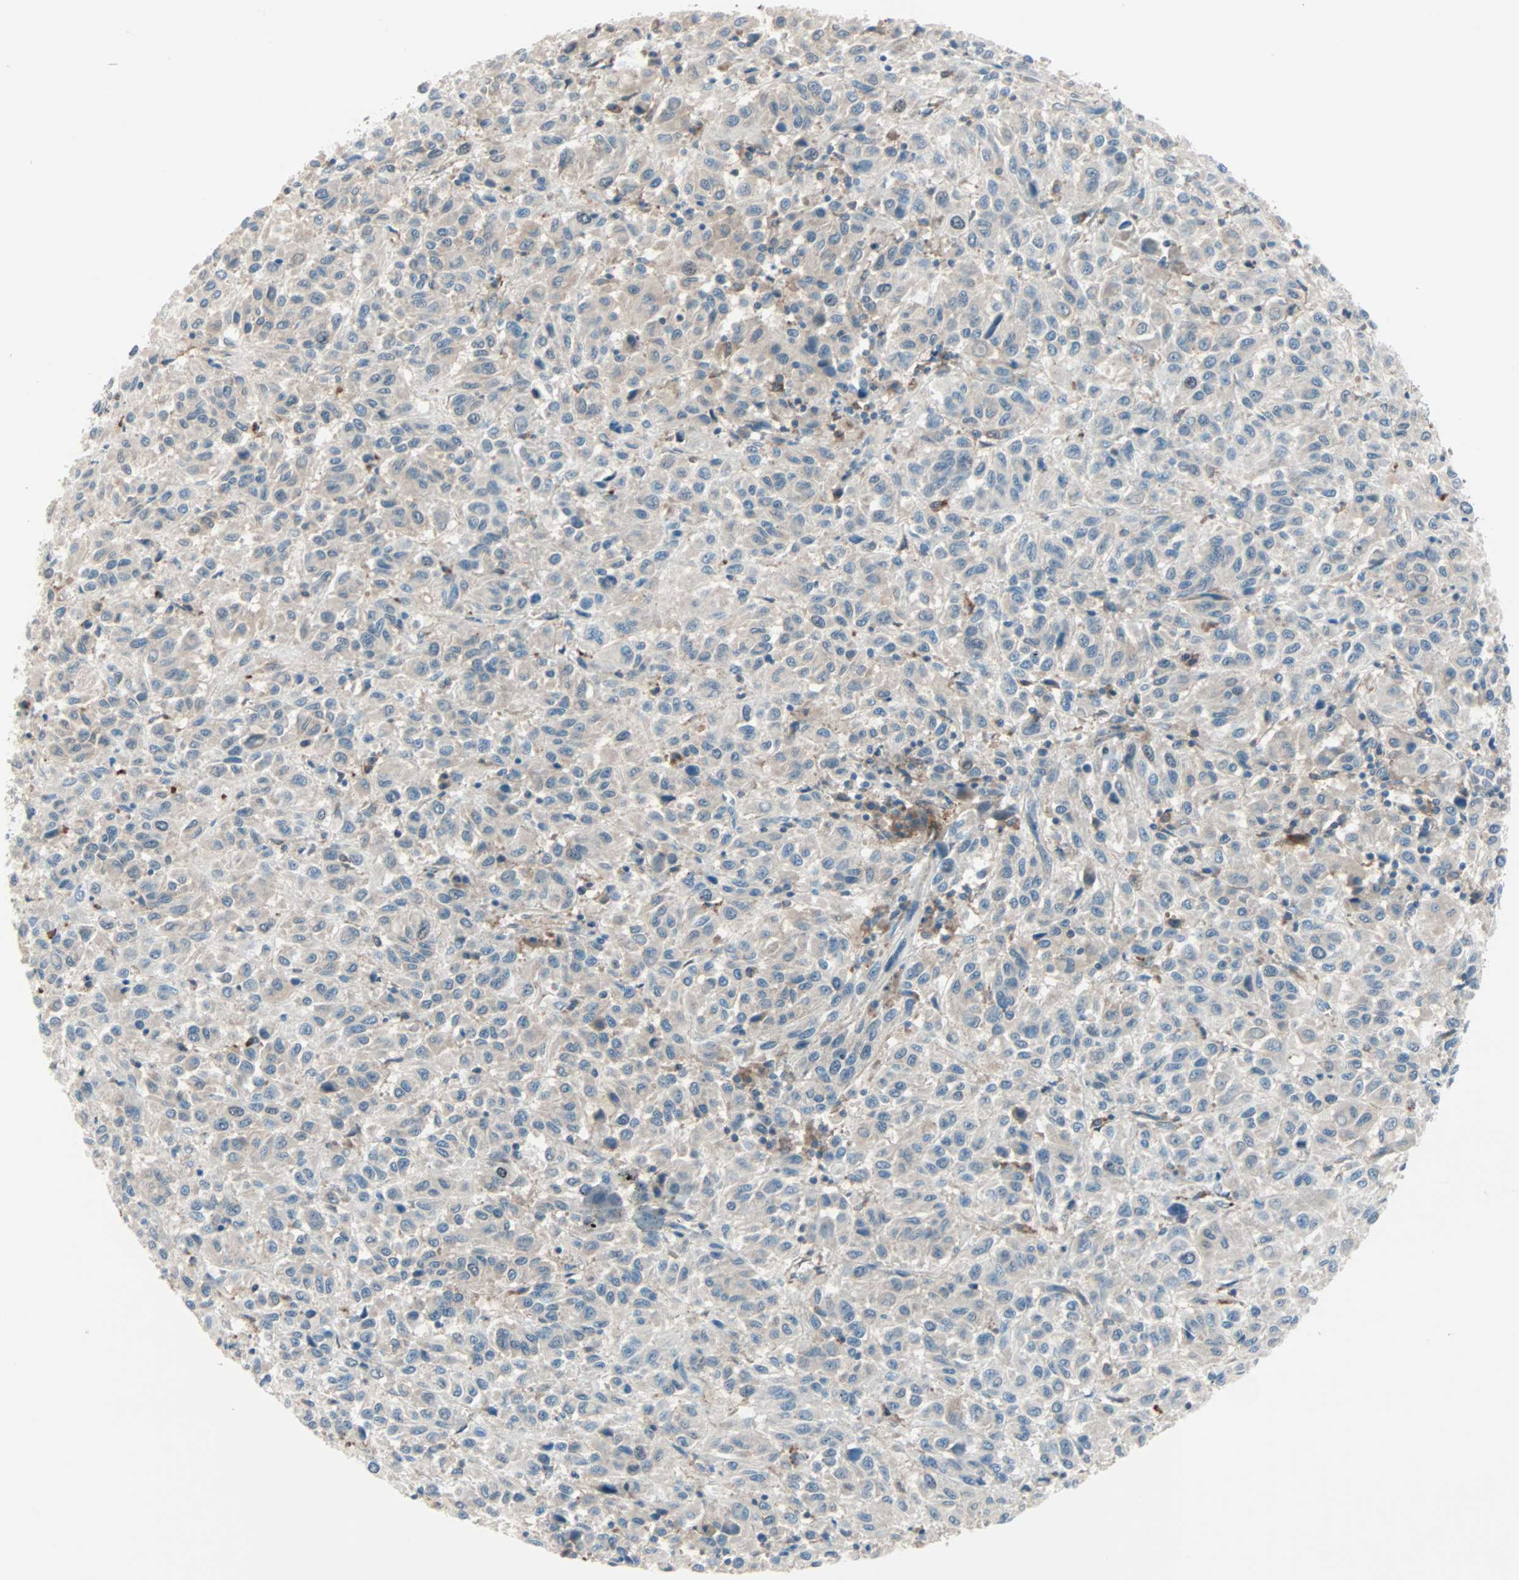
{"staining": {"intensity": "weak", "quantity": "<25%", "location": "cytoplasmic/membranous"}, "tissue": "melanoma", "cell_type": "Tumor cells", "image_type": "cancer", "snomed": [{"axis": "morphology", "description": "Malignant melanoma, Metastatic site"}, {"axis": "topography", "description": "Lung"}], "caption": "An immunohistochemistry micrograph of malignant melanoma (metastatic site) is shown. There is no staining in tumor cells of malignant melanoma (metastatic site).", "gene": "SMIM8", "patient": {"sex": "male", "age": 64}}